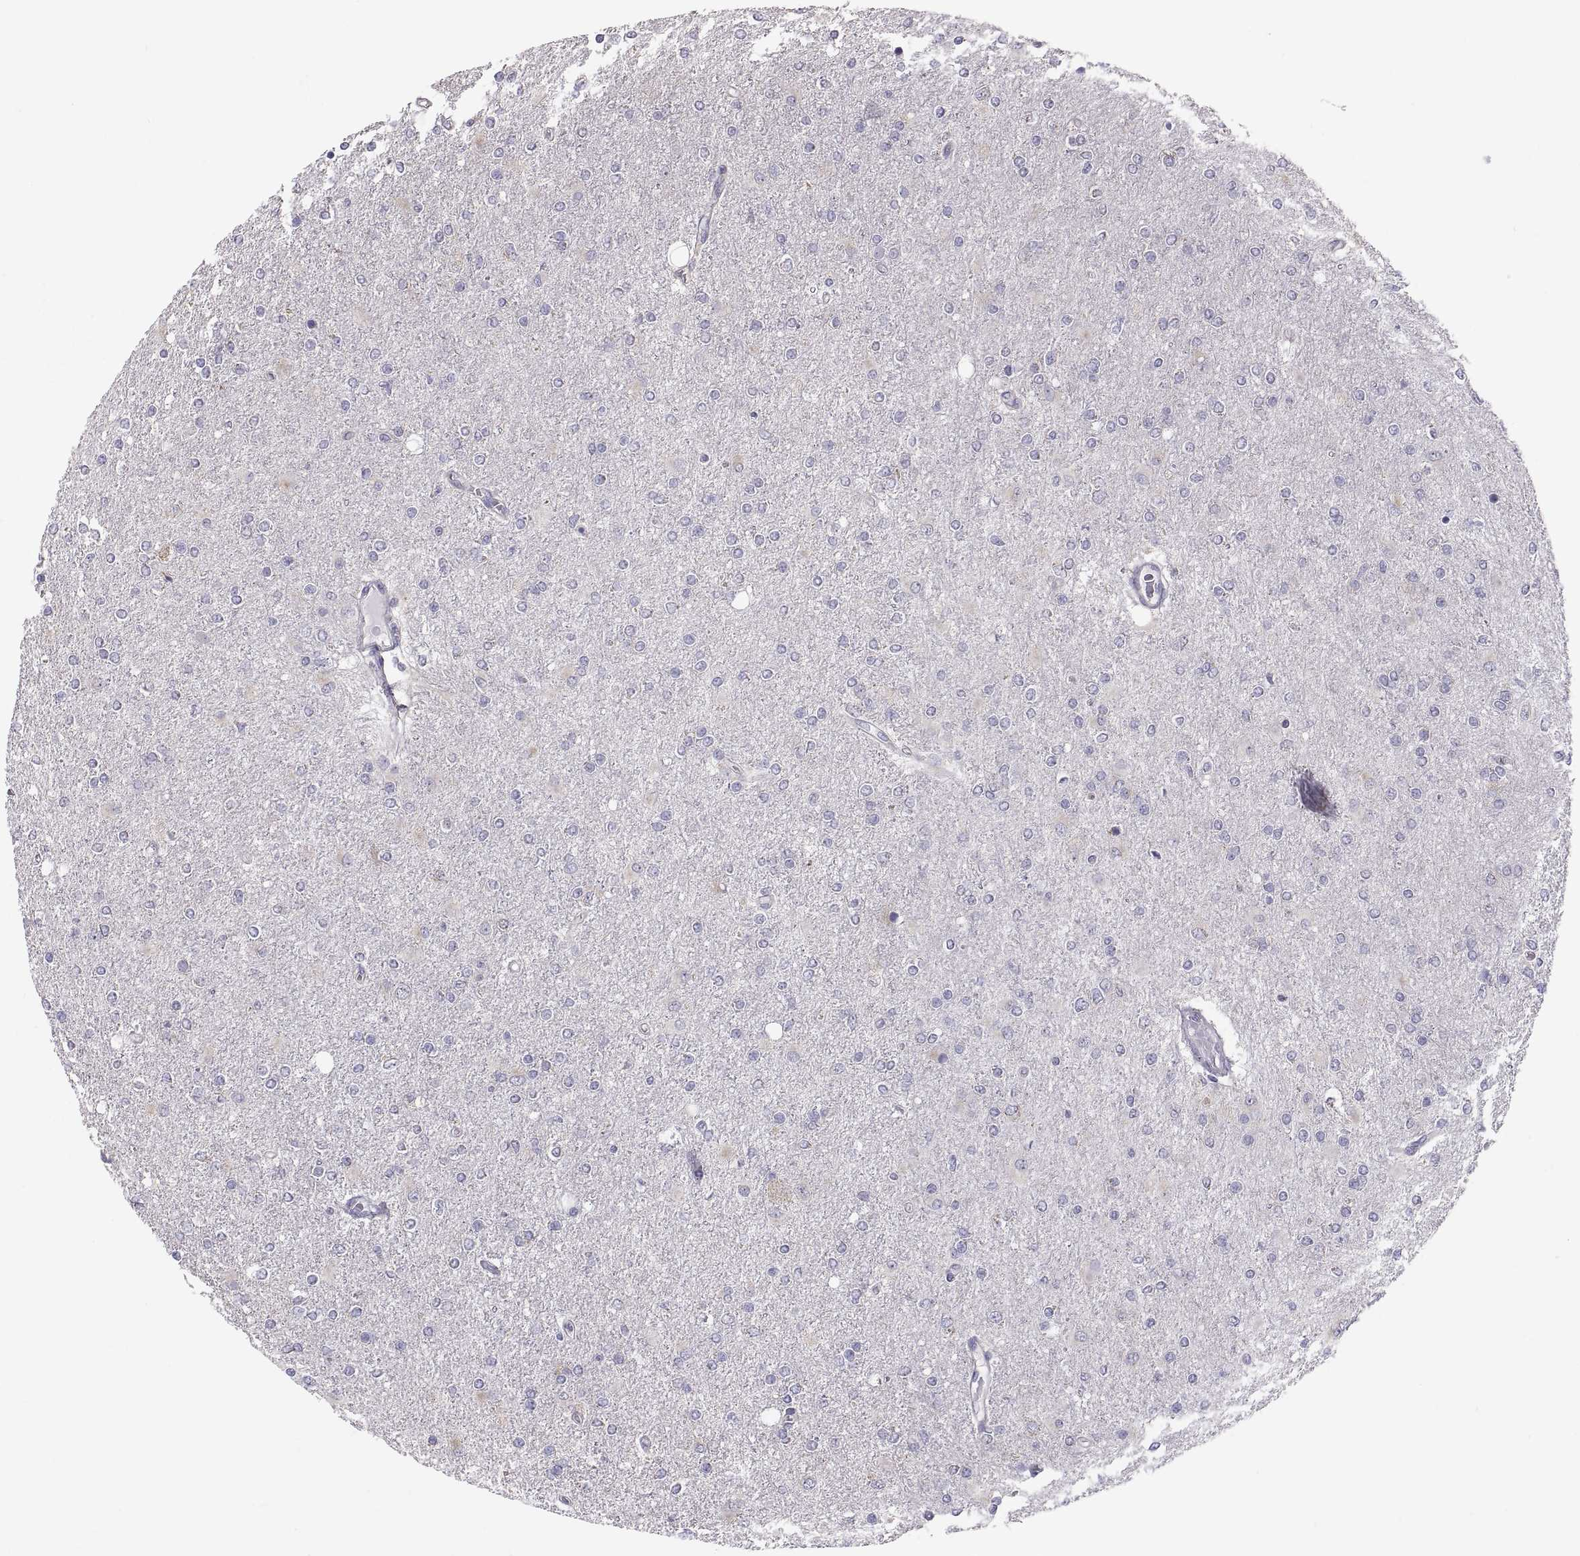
{"staining": {"intensity": "negative", "quantity": "none", "location": "none"}, "tissue": "glioma", "cell_type": "Tumor cells", "image_type": "cancer", "snomed": [{"axis": "morphology", "description": "Glioma, malignant, High grade"}, {"axis": "topography", "description": "Cerebral cortex"}], "caption": "Glioma was stained to show a protein in brown. There is no significant staining in tumor cells.", "gene": "TNNC1", "patient": {"sex": "male", "age": 70}}